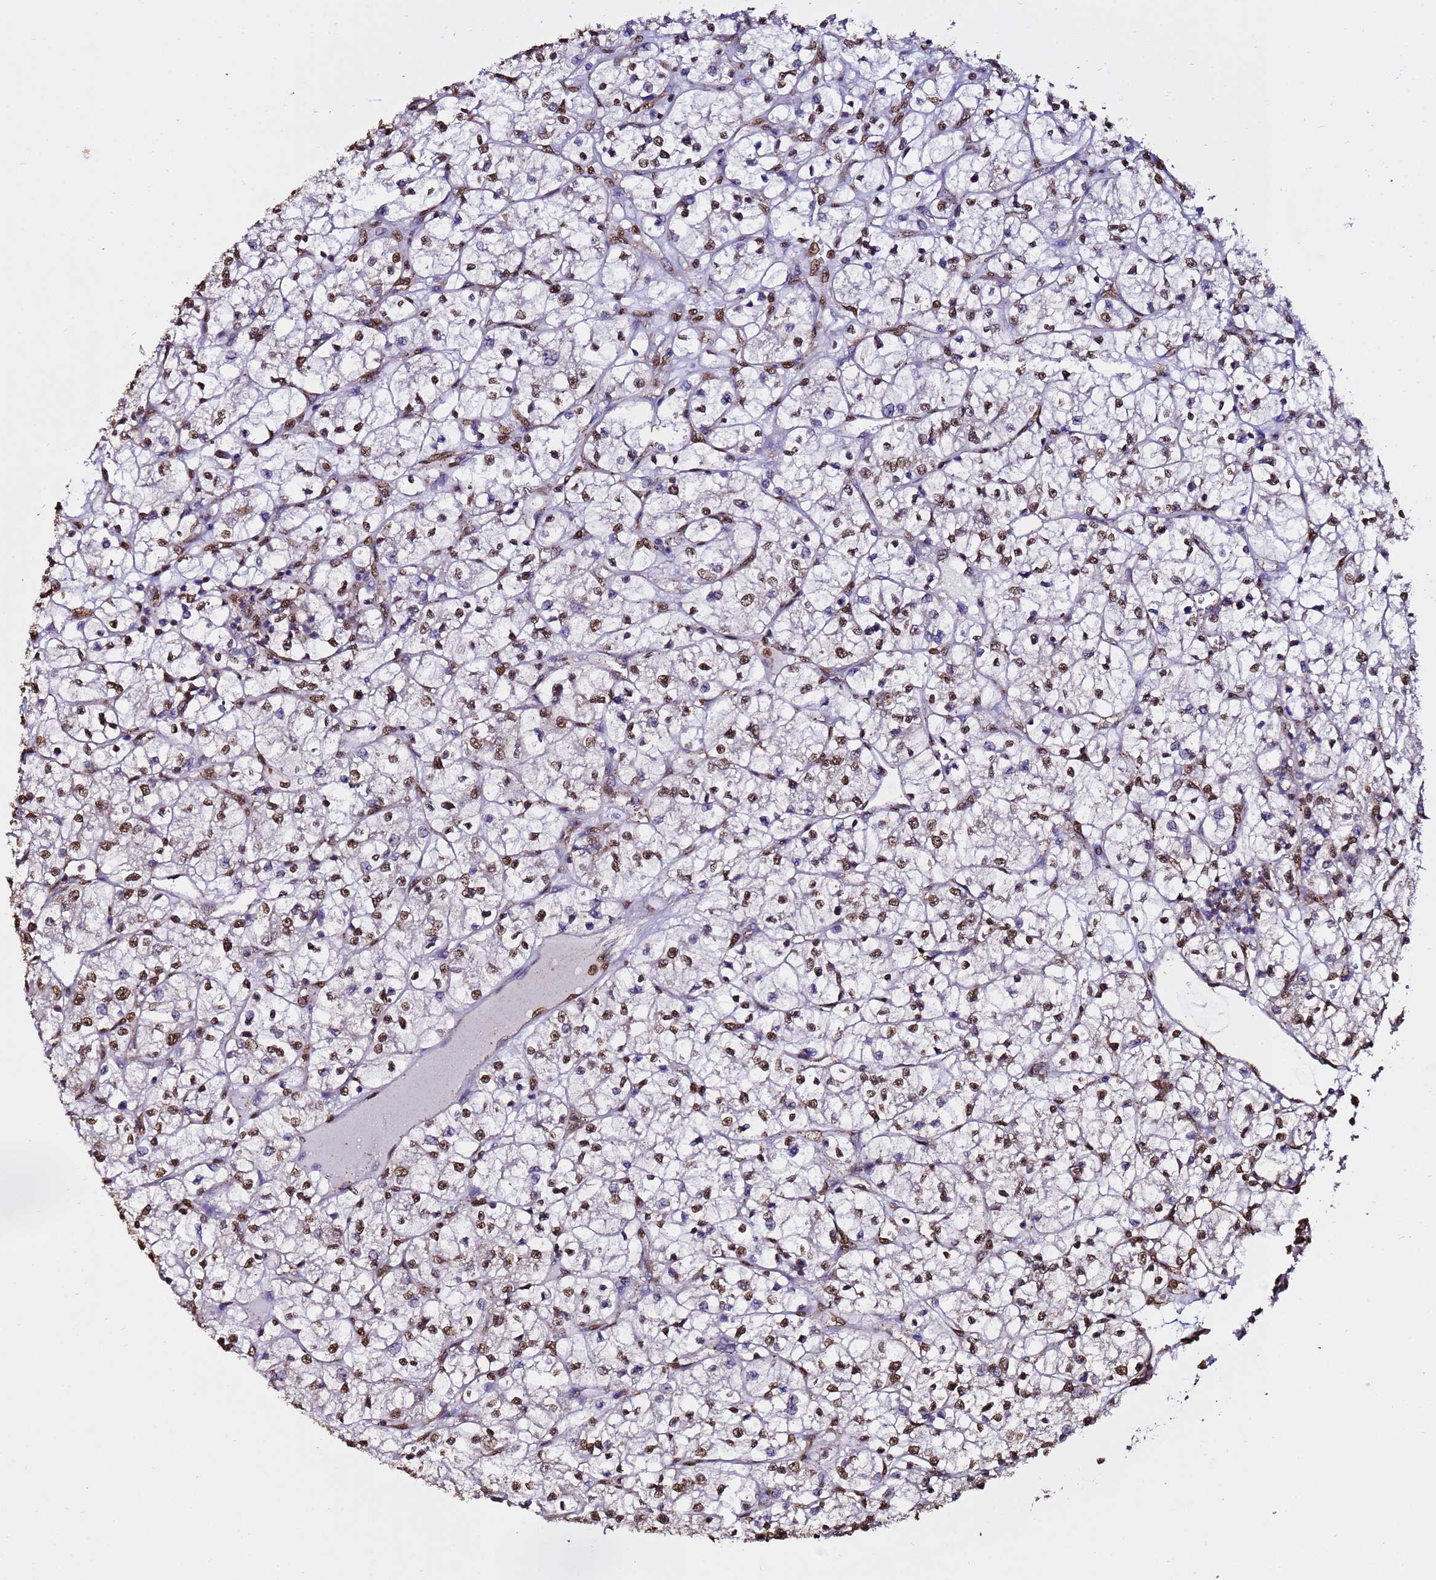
{"staining": {"intensity": "moderate", "quantity": ">75%", "location": "nuclear"}, "tissue": "renal cancer", "cell_type": "Tumor cells", "image_type": "cancer", "snomed": [{"axis": "morphology", "description": "Adenocarcinoma, NOS"}, {"axis": "topography", "description": "Kidney"}], "caption": "Immunohistochemical staining of adenocarcinoma (renal) displays moderate nuclear protein positivity in about >75% of tumor cells. (DAB (3,3'-diaminobenzidine) = brown stain, brightfield microscopy at high magnification).", "gene": "TRIP6", "patient": {"sex": "female", "age": 64}}